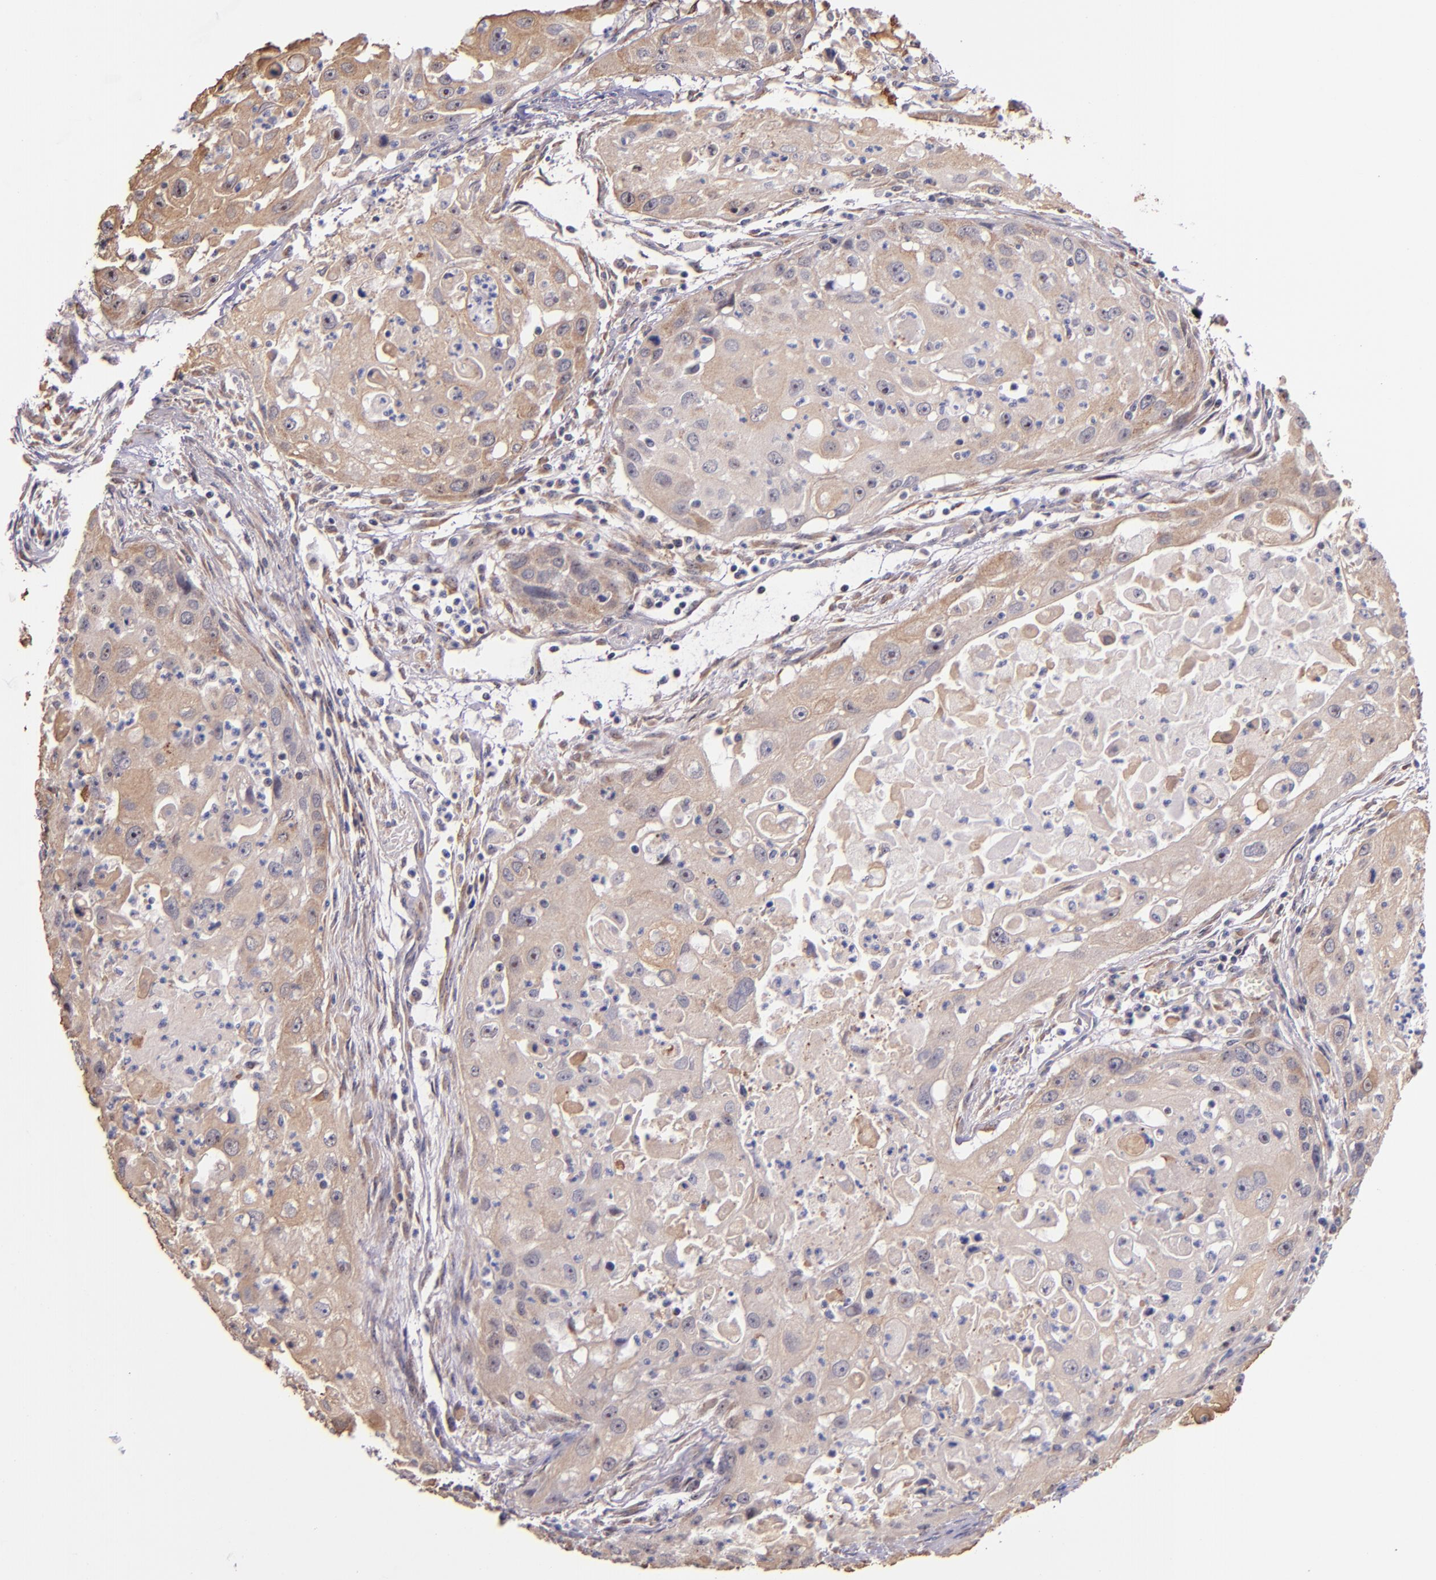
{"staining": {"intensity": "moderate", "quantity": ">75%", "location": "cytoplasmic/membranous"}, "tissue": "head and neck cancer", "cell_type": "Tumor cells", "image_type": "cancer", "snomed": [{"axis": "morphology", "description": "Squamous cell carcinoma, NOS"}, {"axis": "topography", "description": "Head-Neck"}], "caption": "This image displays IHC staining of human head and neck cancer (squamous cell carcinoma), with medium moderate cytoplasmic/membranous staining in about >75% of tumor cells.", "gene": "SHC1", "patient": {"sex": "male", "age": 64}}